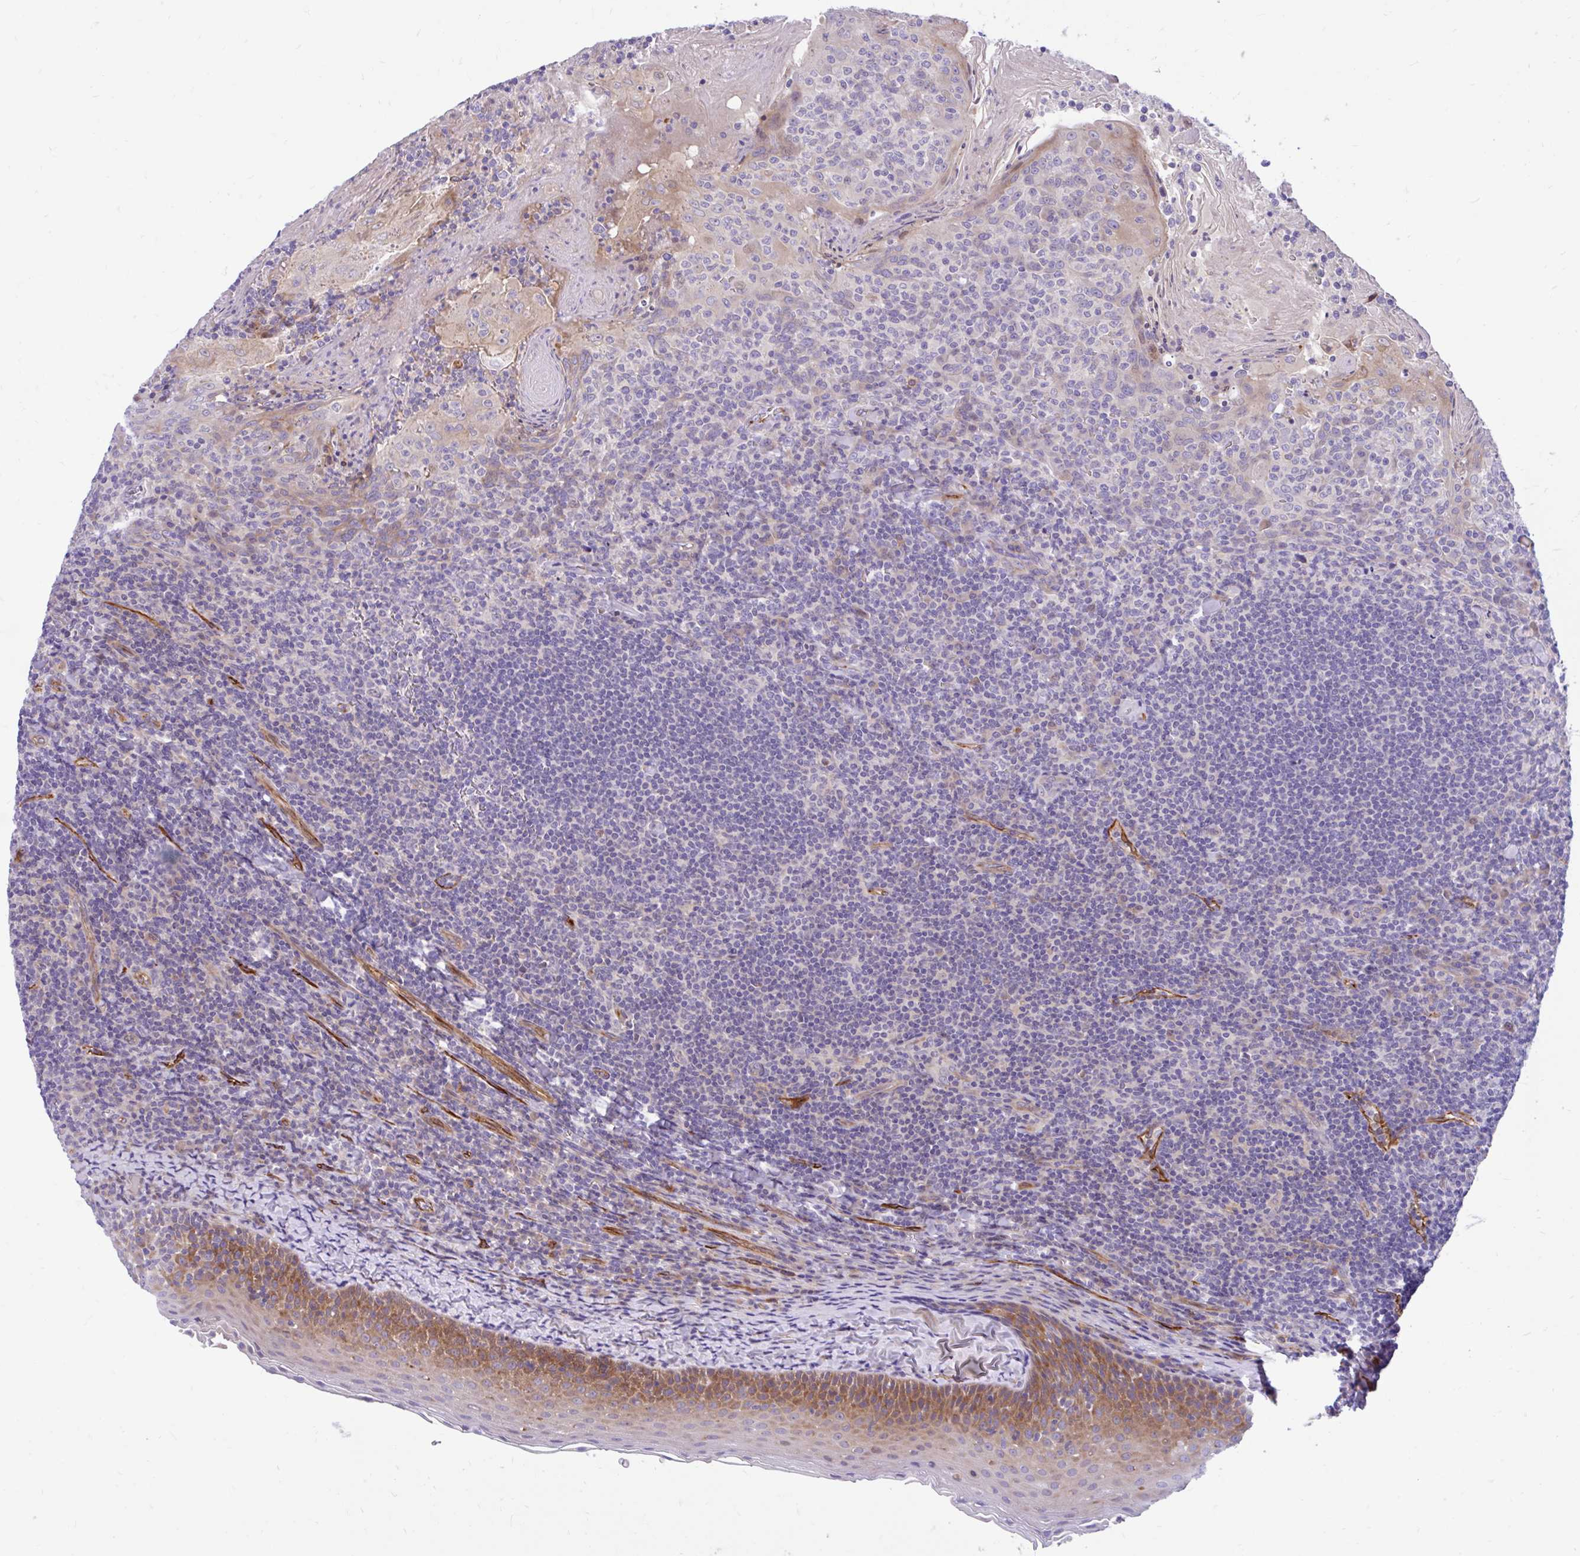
{"staining": {"intensity": "negative", "quantity": "none", "location": "none"}, "tissue": "tonsil", "cell_type": "Germinal center cells", "image_type": "normal", "snomed": [{"axis": "morphology", "description": "Normal tissue, NOS"}, {"axis": "topography", "description": "Tonsil"}], "caption": "This is an immunohistochemistry micrograph of normal human tonsil. There is no staining in germinal center cells.", "gene": "ESPNL", "patient": {"sex": "female", "age": 10}}